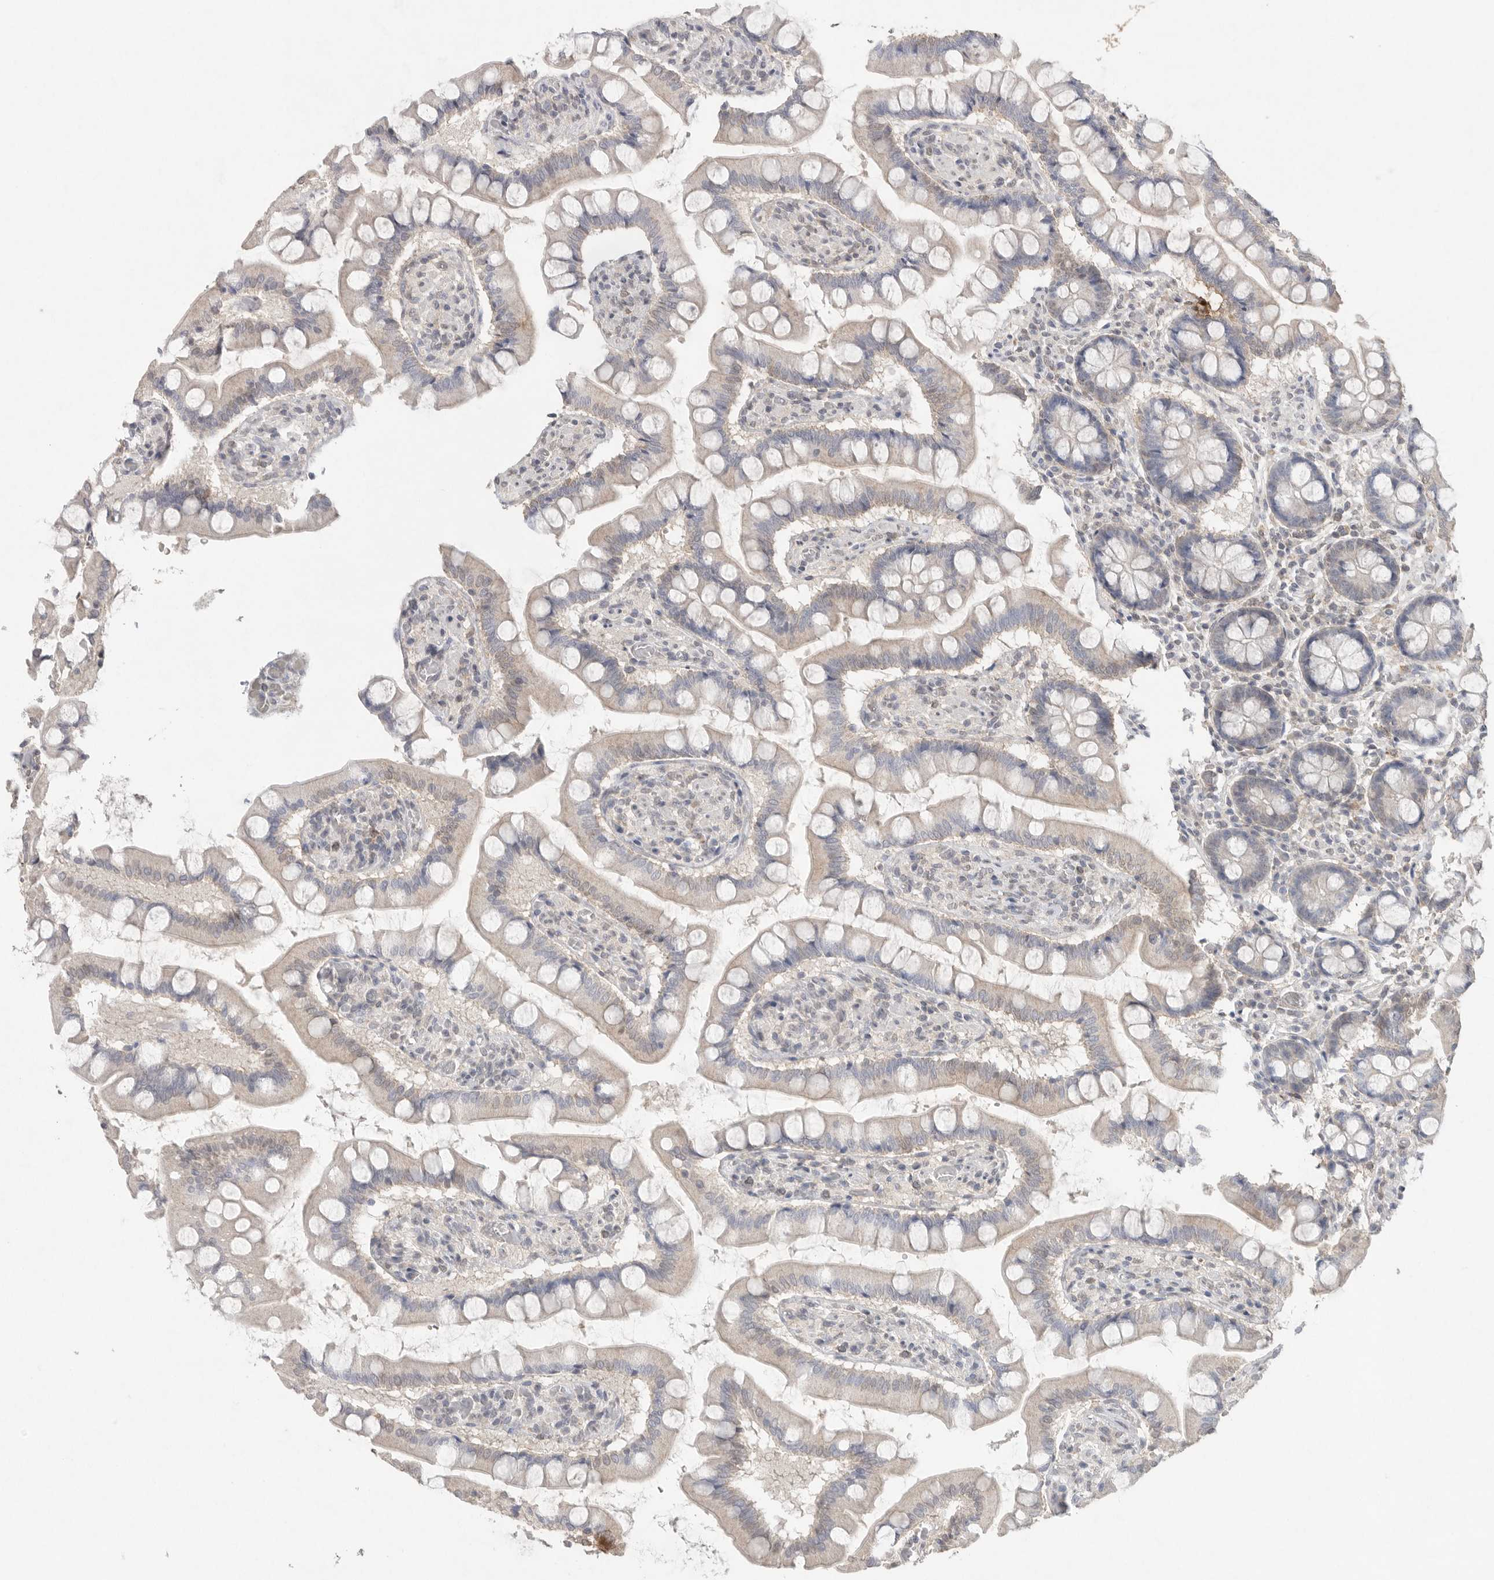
{"staining": {"intensity": "moderate", "quantity": "<25%", "location": "cytoplasmic/membranous"}, "tissue": "small intestine", "cell_type": "Glandular cells", "image_type": "normal", "snomed": [{"axis": "morphology", "description": "Normal tissue, NOS"}, {"axis": "topography", "description": "Small intestine"}], "caption": "Protein expression analysis of benign human small intestine reveals moderate cytoplasmic/membranous positivity in about <25% of glandular cells. (DAB IHC with brightfield microscopy, high magnification).", "gene": "KLK5", "patient": {"sex": "male", "age": 41}}